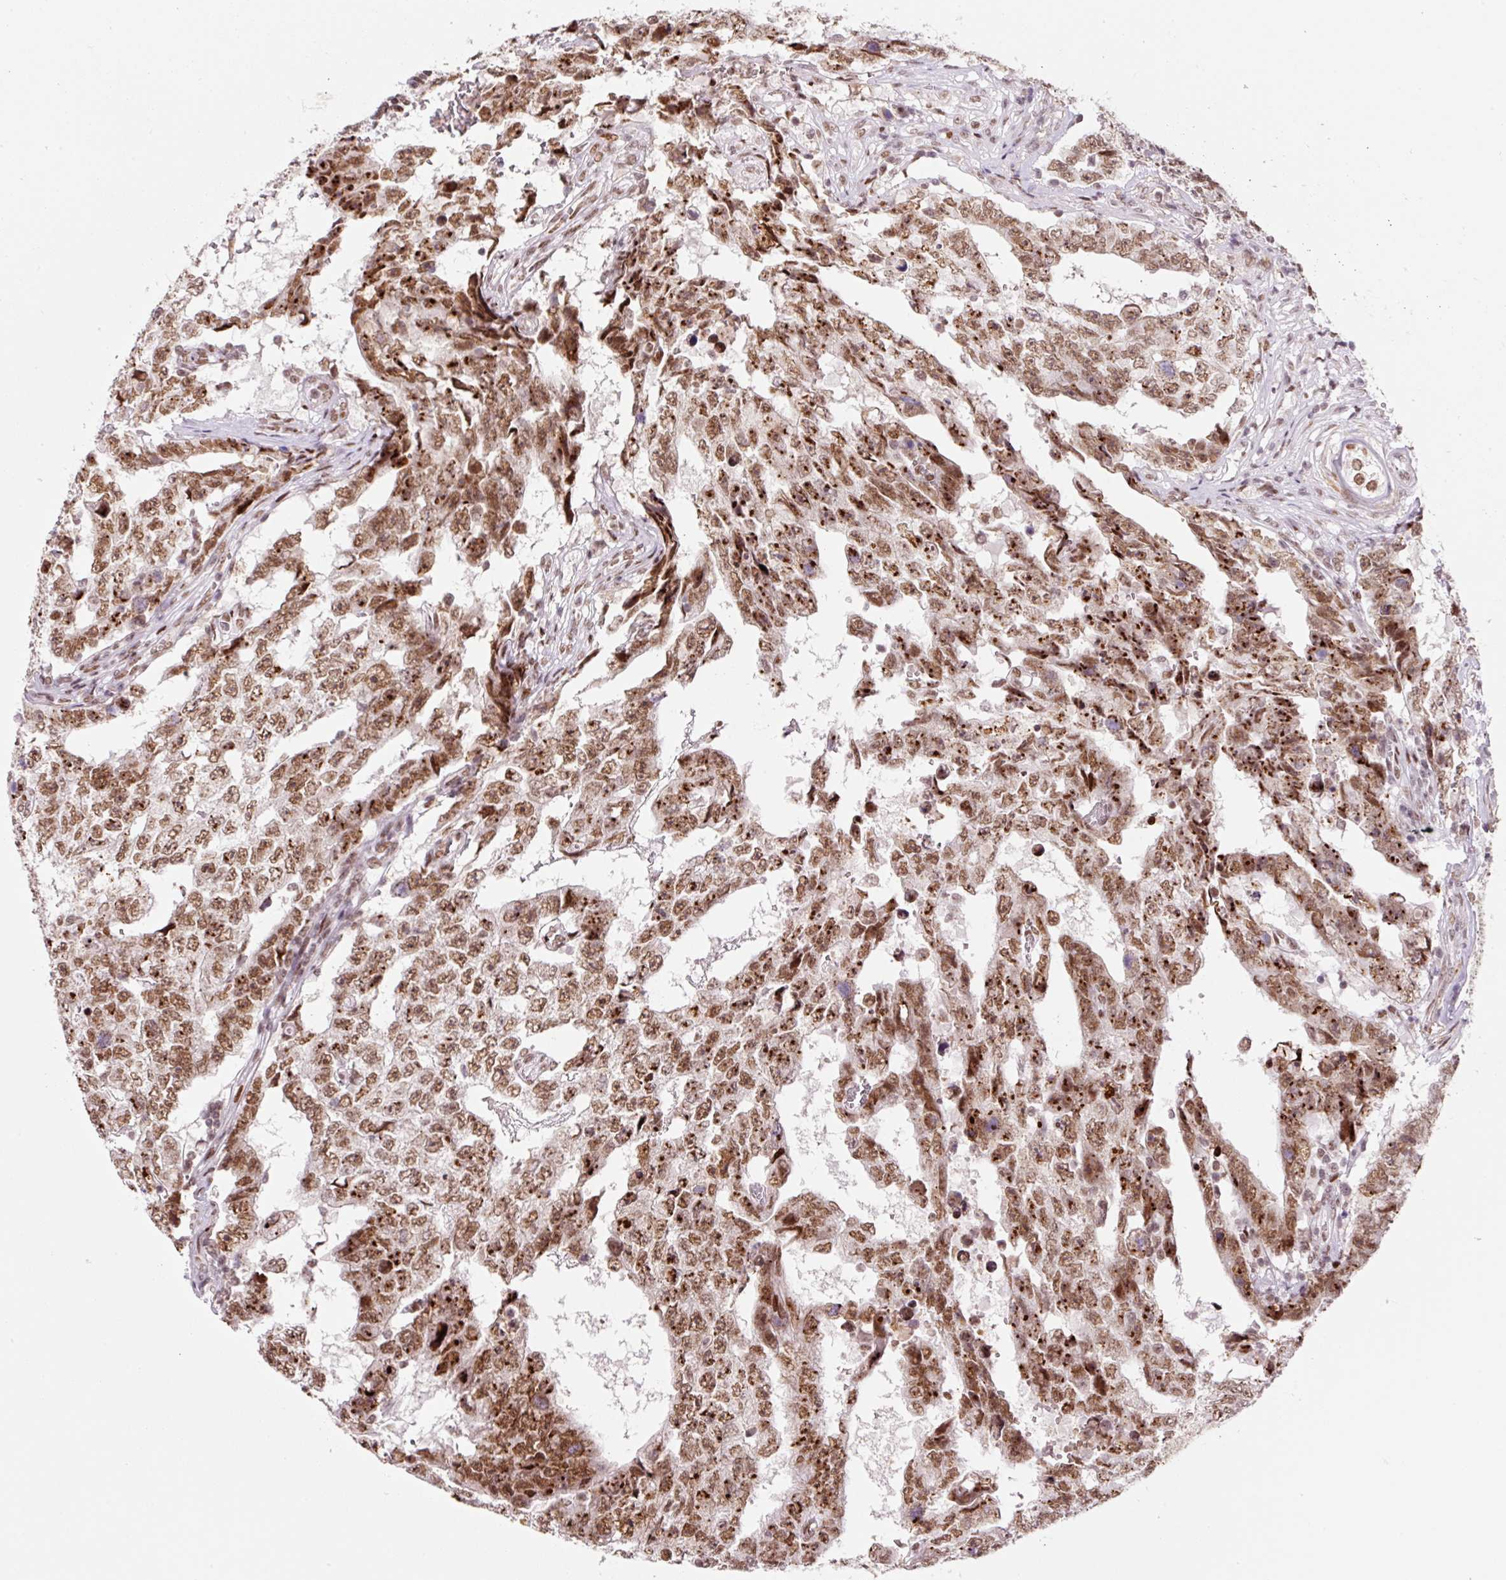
{"staining": {"intensity": "moderate", "quantity": ">75%", "location": "nuclear"}, "tissue": "testis cancer", "cell_type": "Tumor cells", "image_type": "cancer", "snomed": [{"axis": "morphology", "description": "Carcinoma, Embryonal, NOS"}, {"axis": "topography", "description": "Testis"}], "caption": "Embryonal carcinoma (testis) stained with immunohistochemistry exhibits moderate nuclear expression in approximately >75% of tumor cells.", "gene": "CCNL2", "patient": {"sex": "male", "age": 25}}